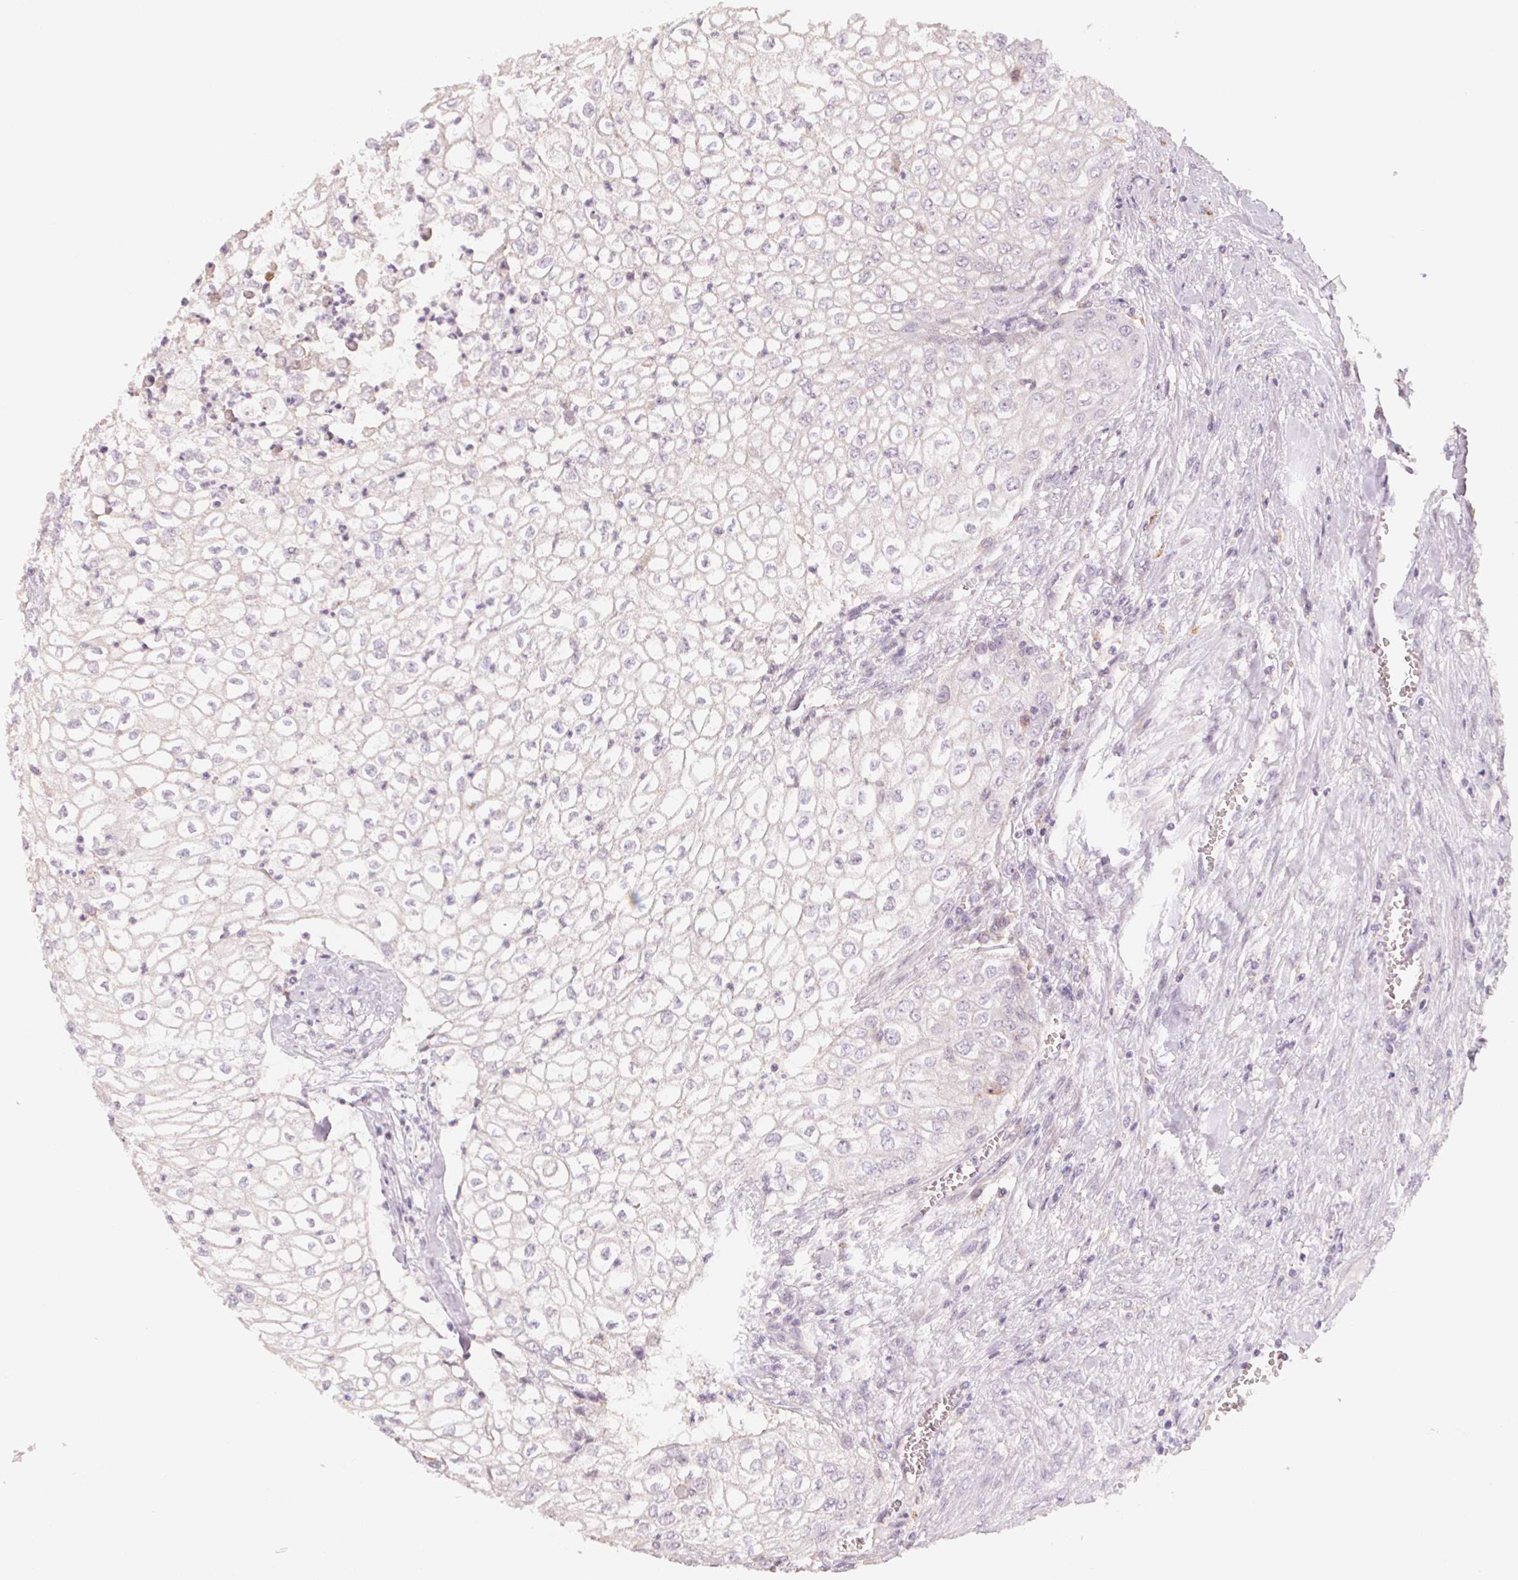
{"staining": {"intensity": "negative", "quantity": "none", "location": "none"}, "tissue": "urothelial cancer", "cell_type": "Tumor cells", "image_type": "cancer", "snomed": [{"axis": "morphology", "description": "Urothelial carcinoma, High grade"}, {"axis": "topography", "description": "Urinary bladder"}], "caption": "Immunohistochemistry (IHC) photomicrograph of high-grade urothelial carcinoma stained for a protein (brown), which reveals no staining in tumor cells.", "gene": "TREH", "patient": {"sex": "male", "age": 62}}